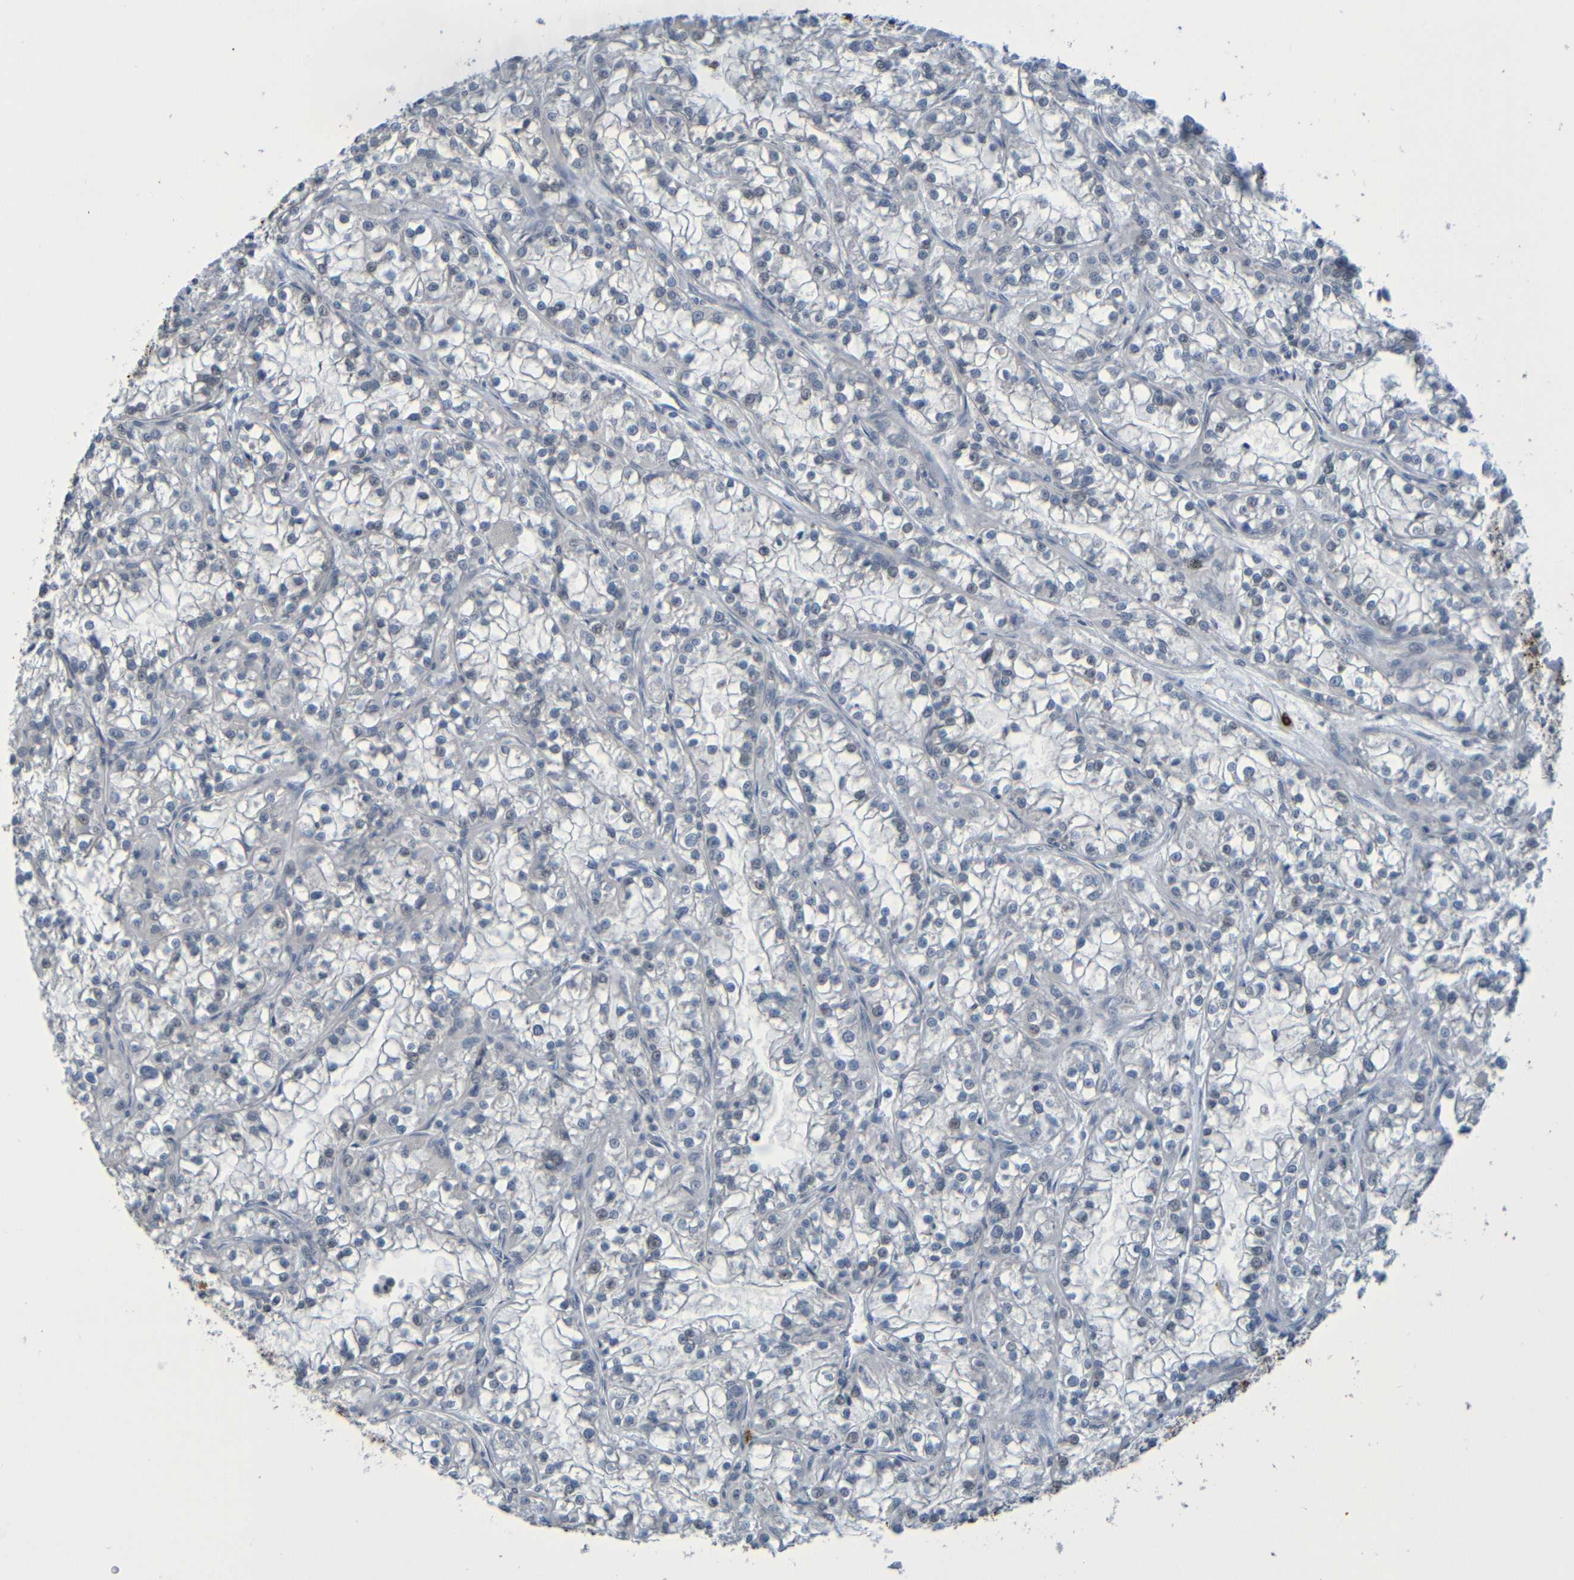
{"staining": {"intensity": "negative", "quantity": "none", "location": "none"}, "tissue": "renal cancer", "cell_type": "Tumor cells", "image_type": "cancer", "snomed": [{"axis": "morphology", "description": "Adenocarcinoma, NOS"}, {"axis": "topography", "description": "Kidney"}], "caption": "An IHC photomicrograph of renal cancer is shown. There is no staining in tumor cells of renal cancer.", "gene": "C3AR1", "patient": {"sex": "female", "age": 52}}